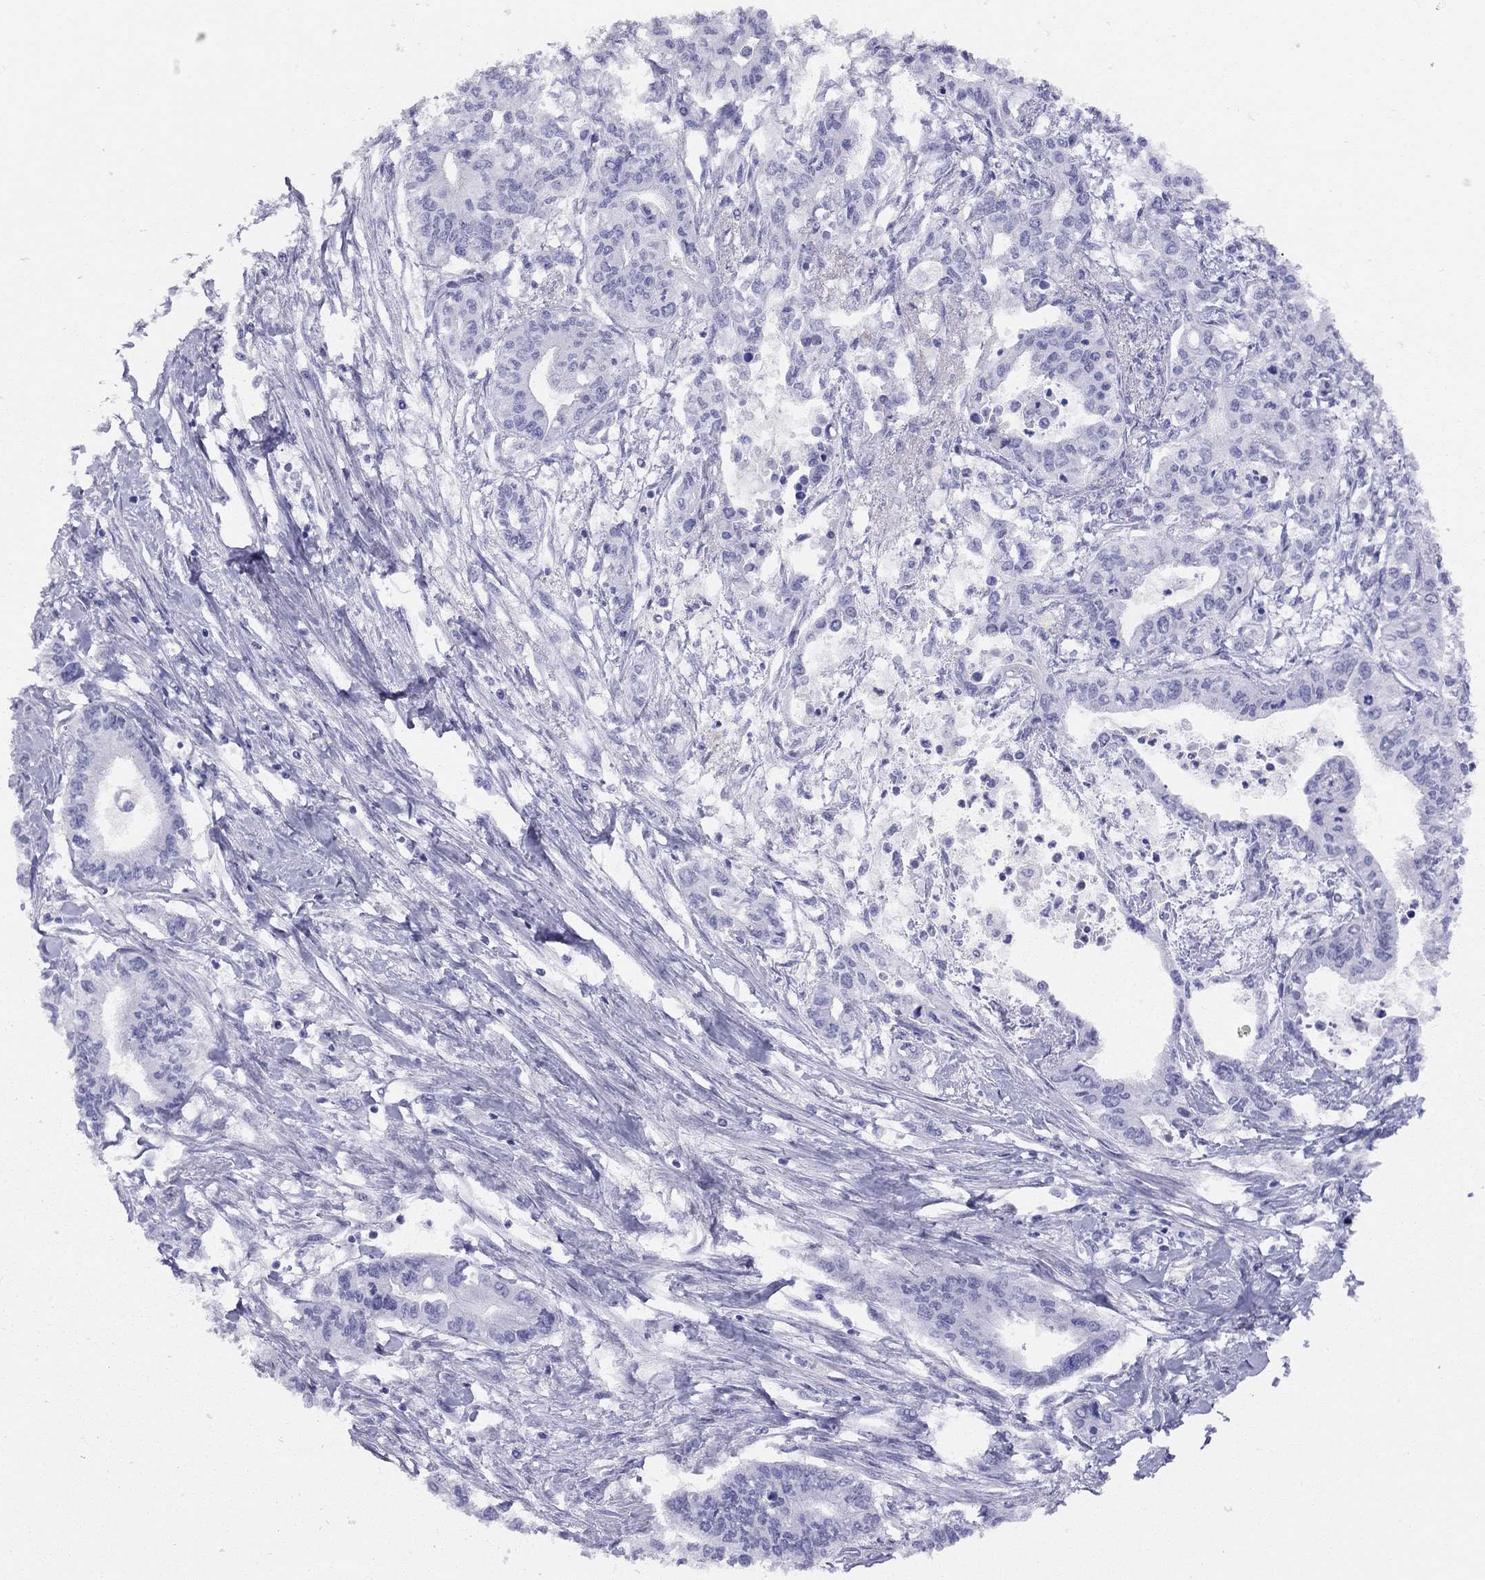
{"staining": {"intensity": "negative", "quantity": "none", "location": "none"}, "tissue": "pancreatic cancer", "cell_type": "Tumor cells", "image_type": "cancer", "snomed": [{"axis": "morphology", "description": "Adenocarcinoma, NOS"}, {"axis": "topography", "description": "Pancreas"}], "caption": "Micrograph shows no protein positivity in tumor cells of pancreatic adenocarcinoma tissue.", "gene": "LRIT2", "patient": {"sex": "male", "age": 60}}